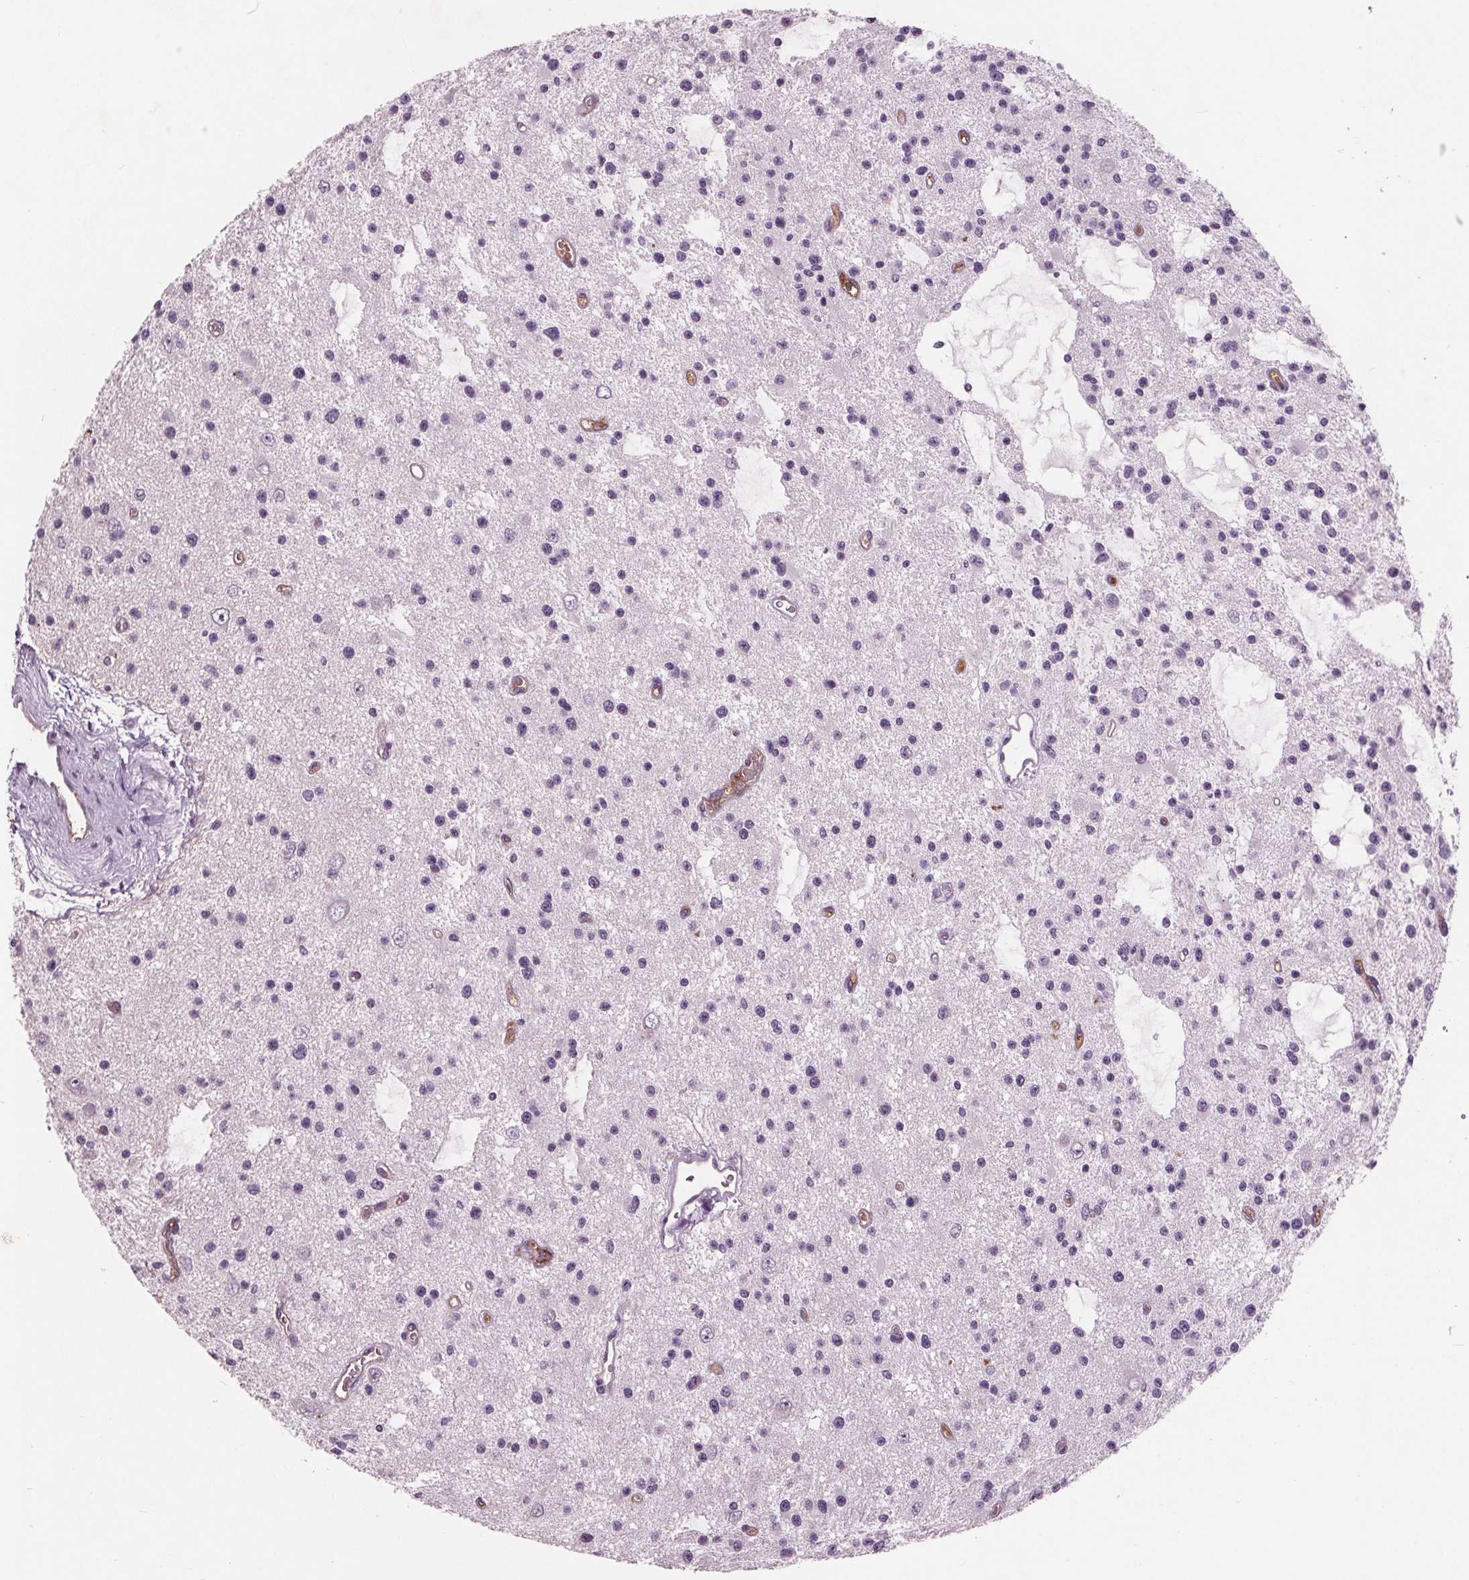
{"staining": {"intensity": "negative", "quantity": "none", "location": "none"}, "tissue": "glioma", "cell_type": "Tumor cells", "image_type": "cancer", "snomed": [{"axis": "morphology", "description": "Glioma, malignant, Low grade"}, {"axis": "topography", "description": "Brain"}], "caption": "Immunohistochemical staining of glioma displays no significant expression in tumor cells.", "gene": "C6", "patient": {"sex": "male", "age": 43}}